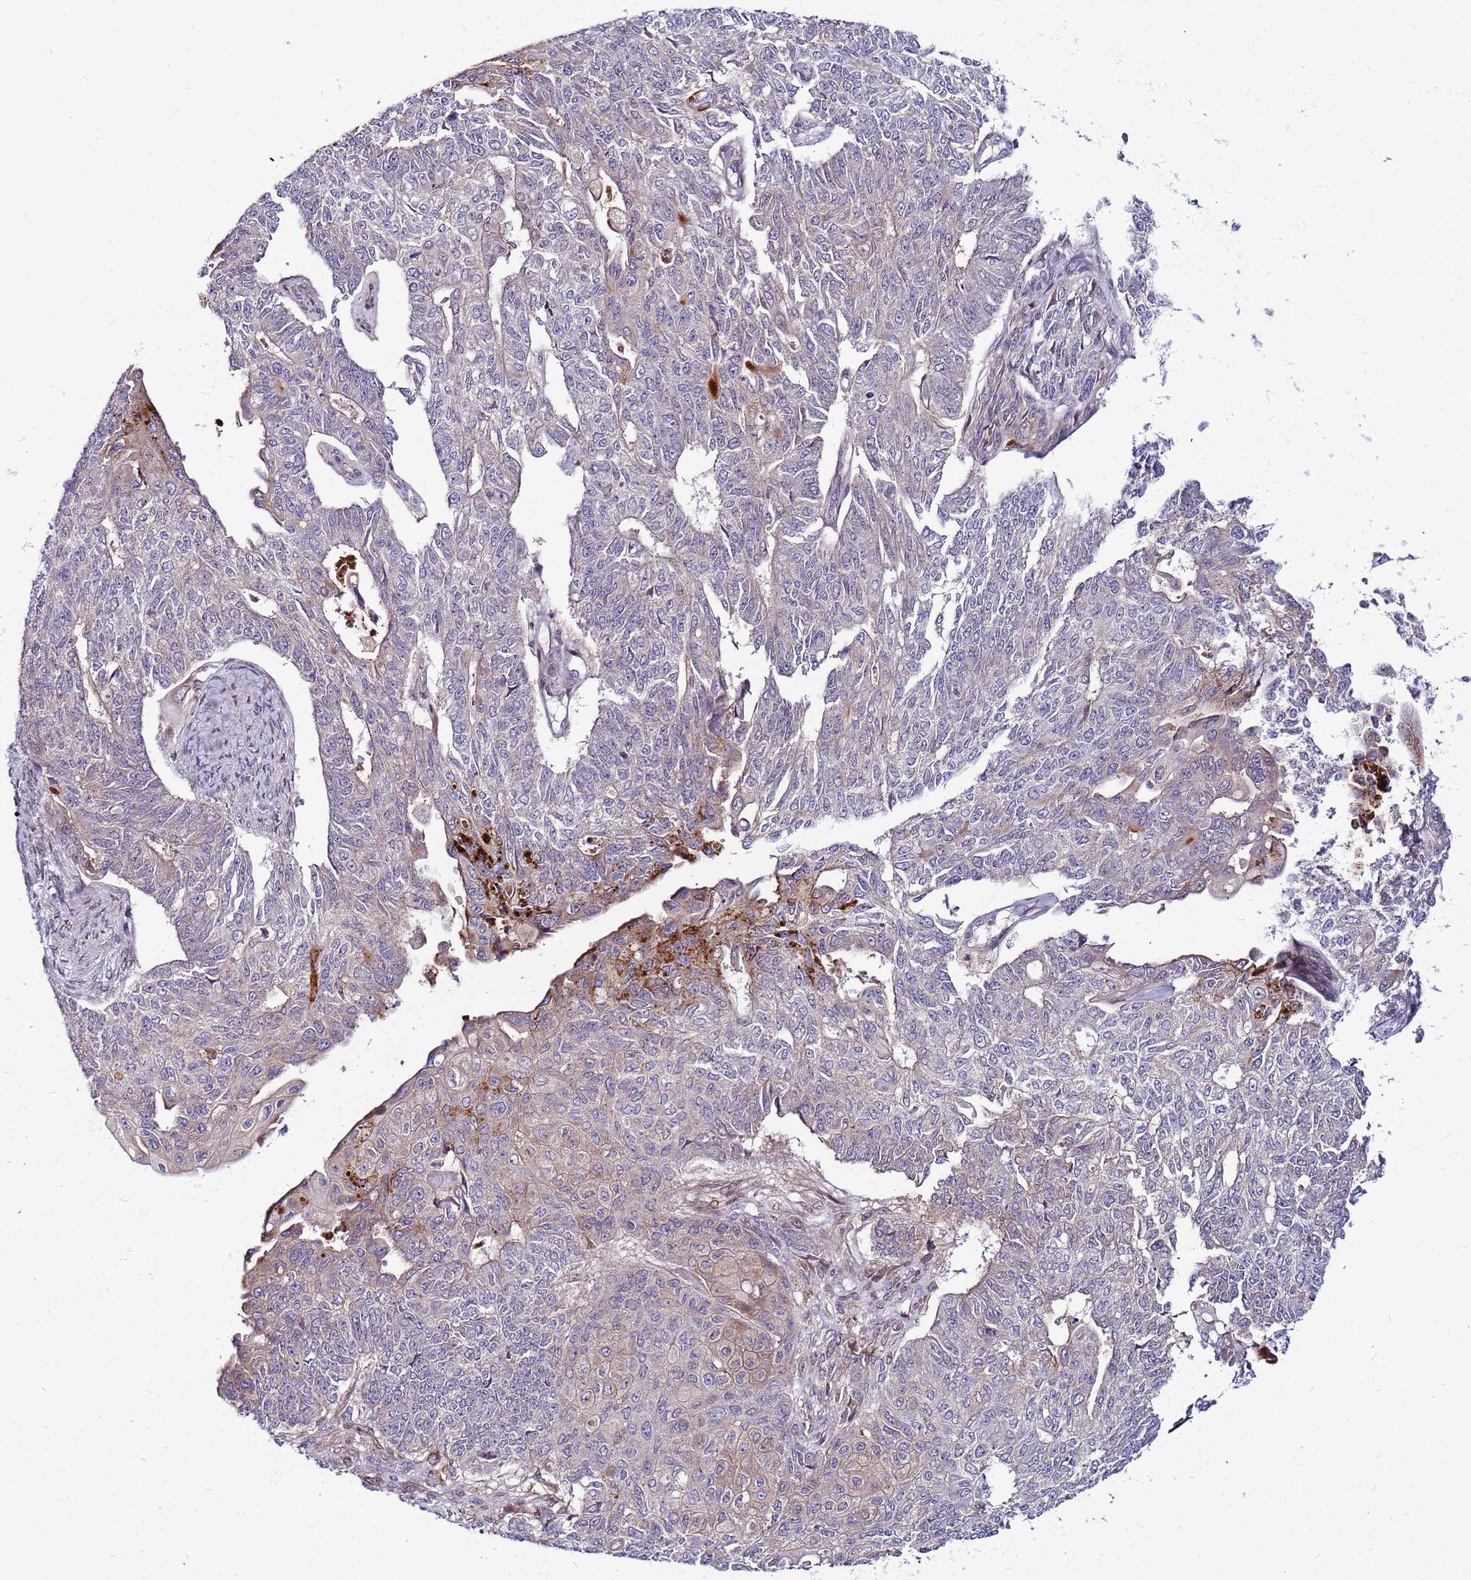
{"staining": {"intensity": "moderate", "quantity": "<25%", "location": "cytoplasmic/membranous"}, "tissue": "endometrial cancer", "cell_type": "Tumor cells", "image_type": "cancer", "snomed": [{"axis": "morphology", "description": "Adenocarcinoma, NOS"}, {"axis": "topography", "description": "Endometrium"}], "caption": "This image demonstrates IHC staining of endometrial cancer (adenocarcinoma), with low moderate cytoplasmic/membranous expression in about <25% of tumor cells.", "gene": "CCDC71", "patient": {"sex": "female", "age": 32}}